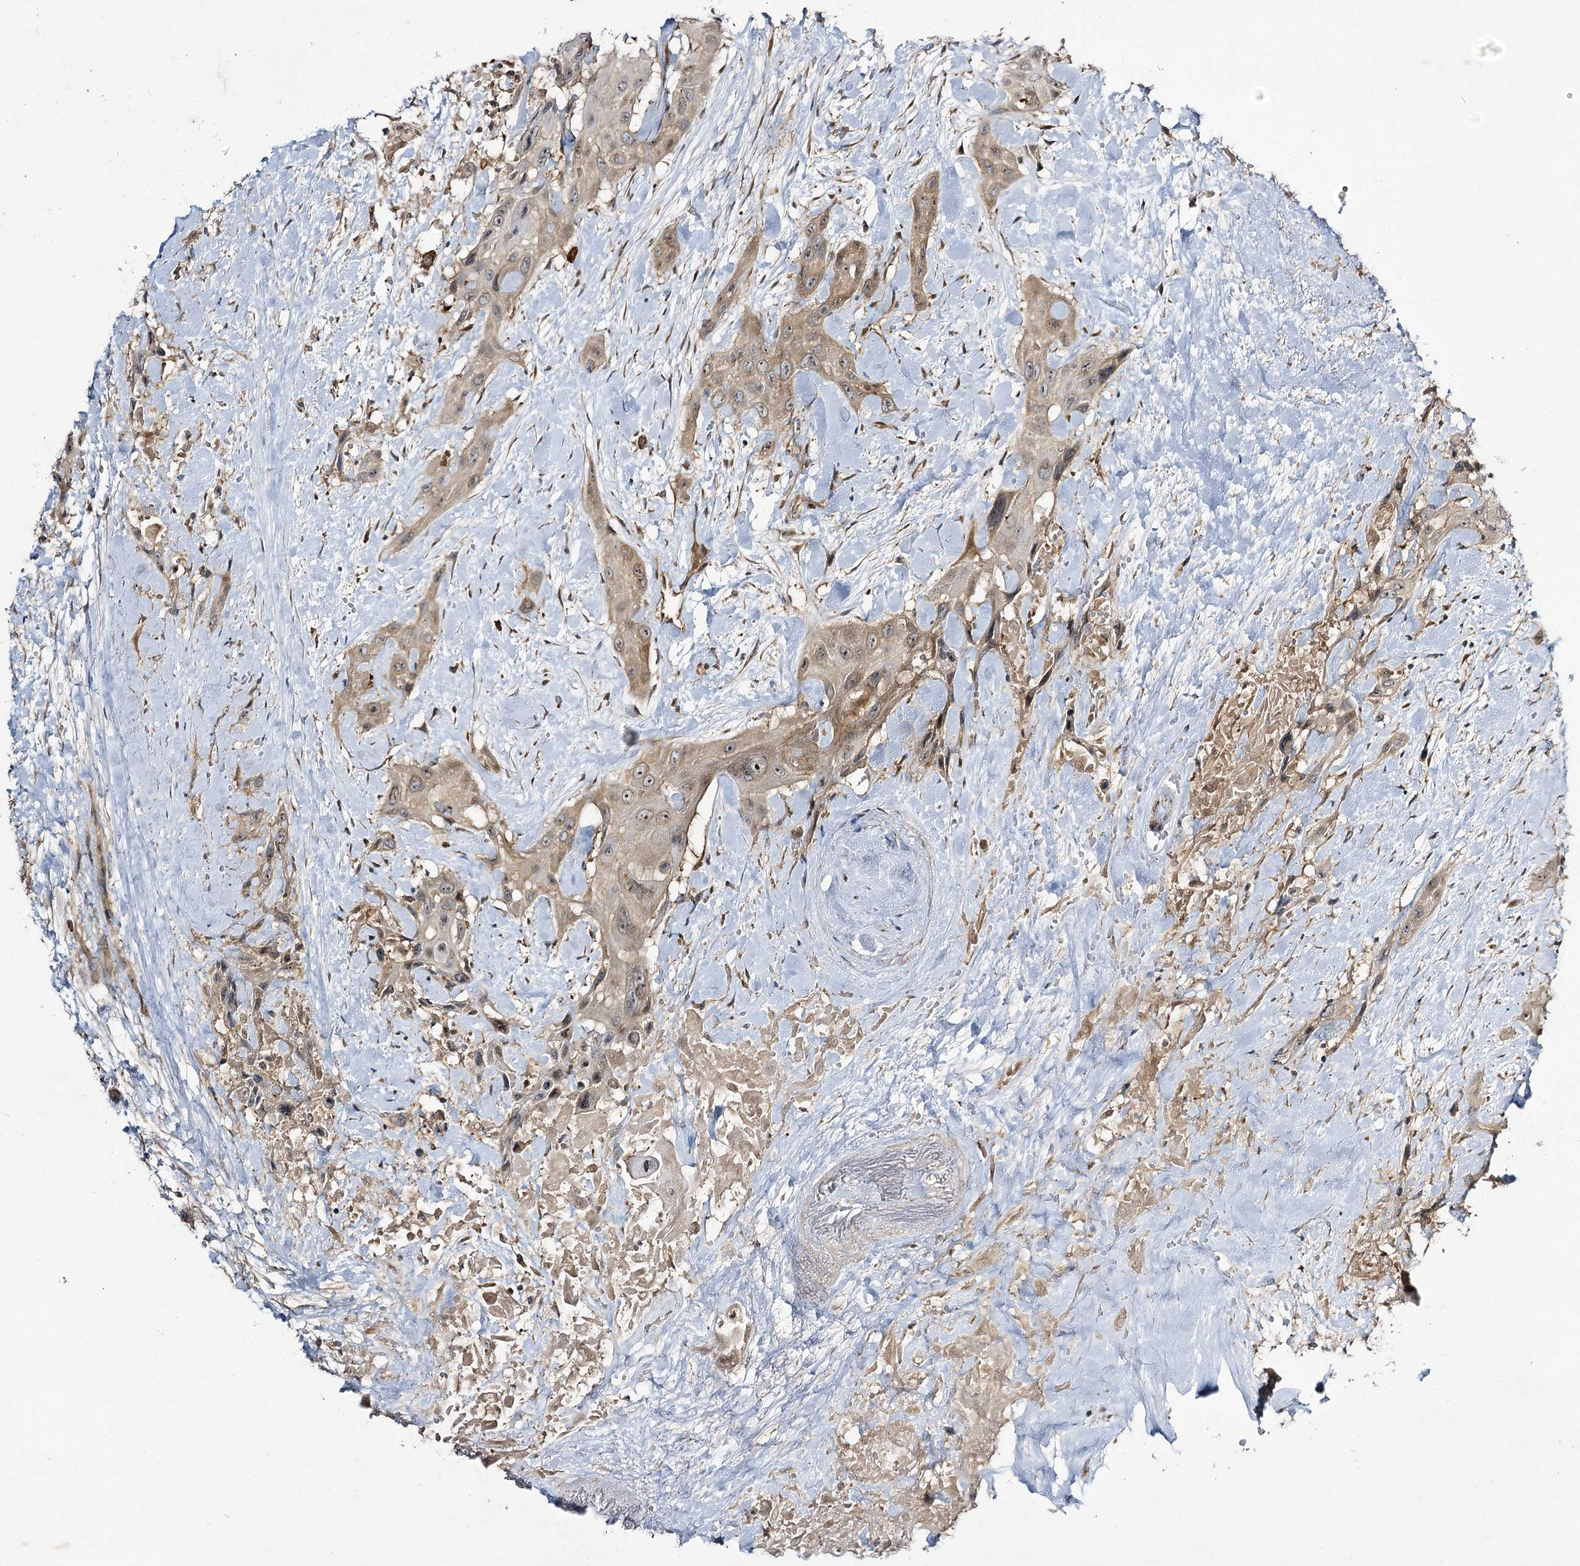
{"staining": {"intensity": "weak", "quantity": ">75%", "location": "cytoplasmic/membranous,nuclear"}, "tissue": "head and neck cancer", "cell_type": "Tumor cells", "image_type": "cancer", "snomed": [{"axis": "morphology", "description": "Squamous cell carcinoma, NOS"}, {"axis": "topography", "description": "Head-Neck"}], "caption": "Protein analysis of head and neck squamous cell carcinoma tissue exhibits weak cytoplasmic/membranous and nuclear expression in about >75% of tumor cells.", "gene": "C11orf80", "patient": {"sex": "male", "age": 81}}